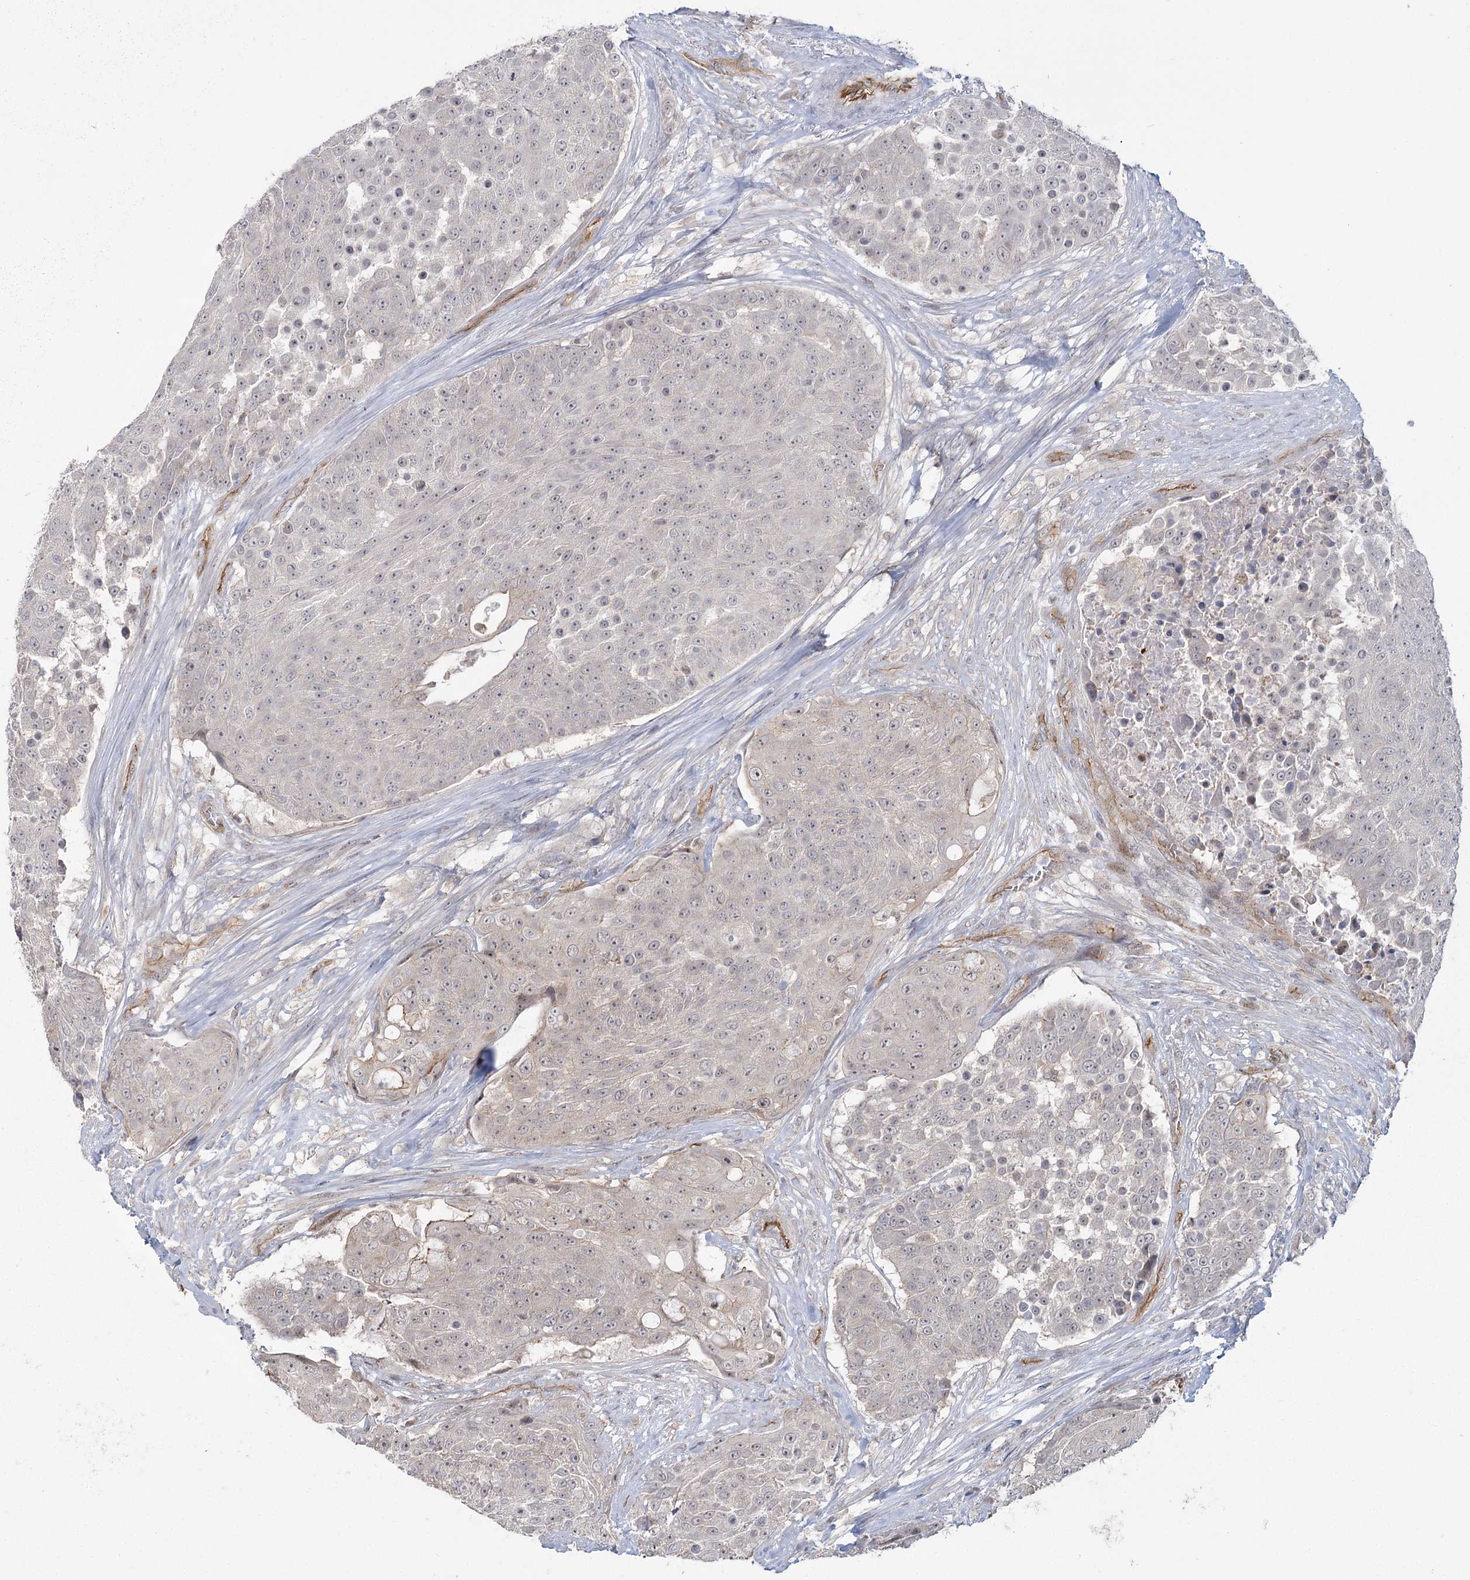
{"staining": {"intensity": "negative", "quantity": "none", "location": "none"}, "tissue": "urothelial cancer", "cell_type": "Tumor cells", "image_type": "cancer", "snomed": [{"axis": "morphology", "description": "Urothelial carcinoma, High grade"}, {"axis": "topography", "description": "Urinary bladder"}], "caption": "Tumor cells show no significant staining in urothelial cancer. (DAB IHC with hematoxylin counter stain).", "gene": "RPP14", "patient": {"sex": "female", "age": 63}}